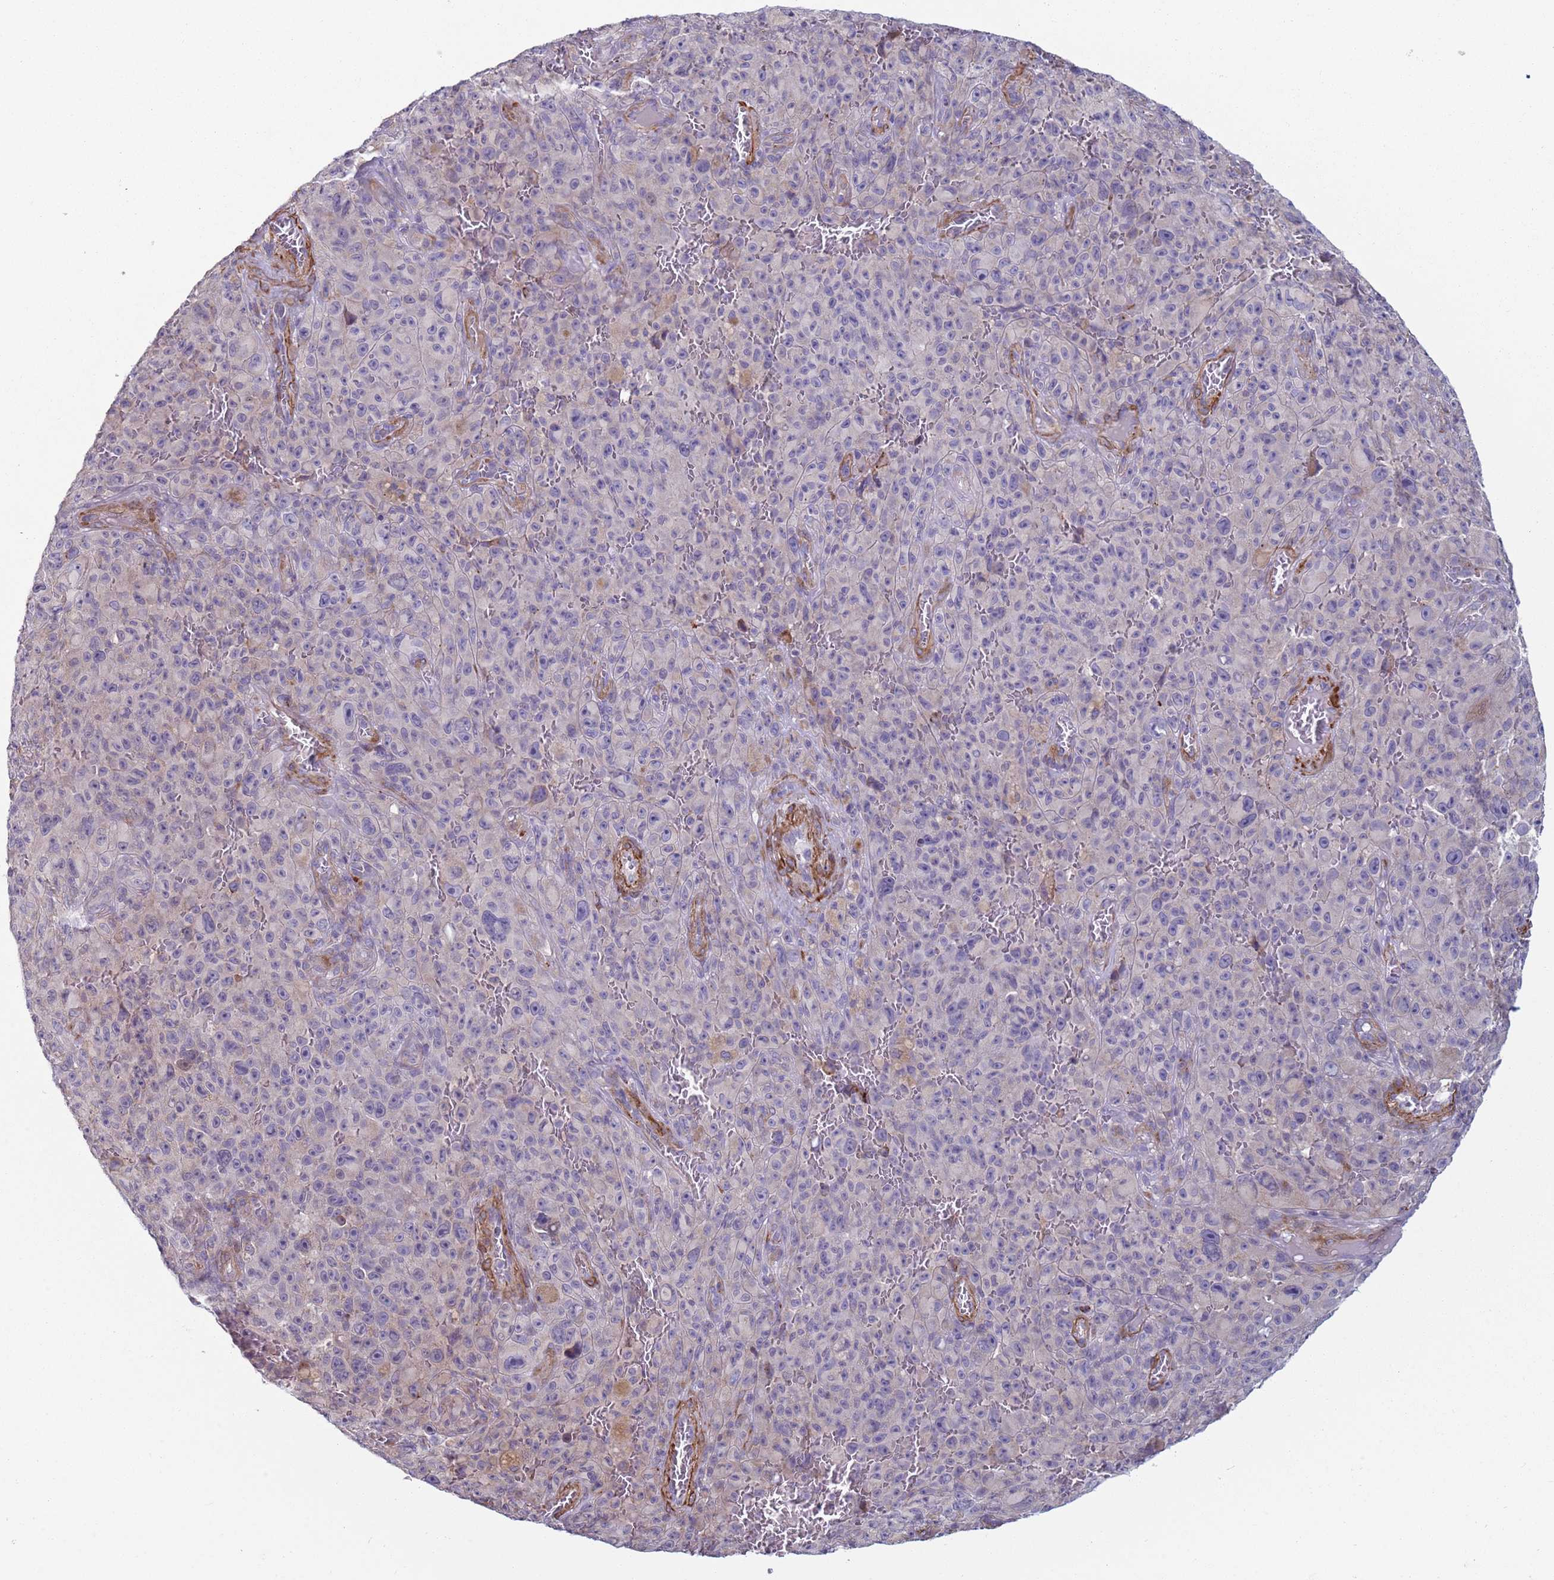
{"staining": {"intensity": "weak", "quantity": "<25%", "location": "cytoplasmic/membranous"}, "tissue": "melanoma", "cell_type": "Tumor cells", "image_type": "cancer", "snomed": [{"axis": "morphology", "description": "Malignant melanoma, NOS"}, {"axis": "topography", "description": "Skin"}], "caption": "High power microscopy image of an immunohistochemistry photomicrograph of malignant melanoma, revealing no significant expression in tumor cells.", "gene": "SNAPC4", "patient": {"sex": "female", "age": 82}}